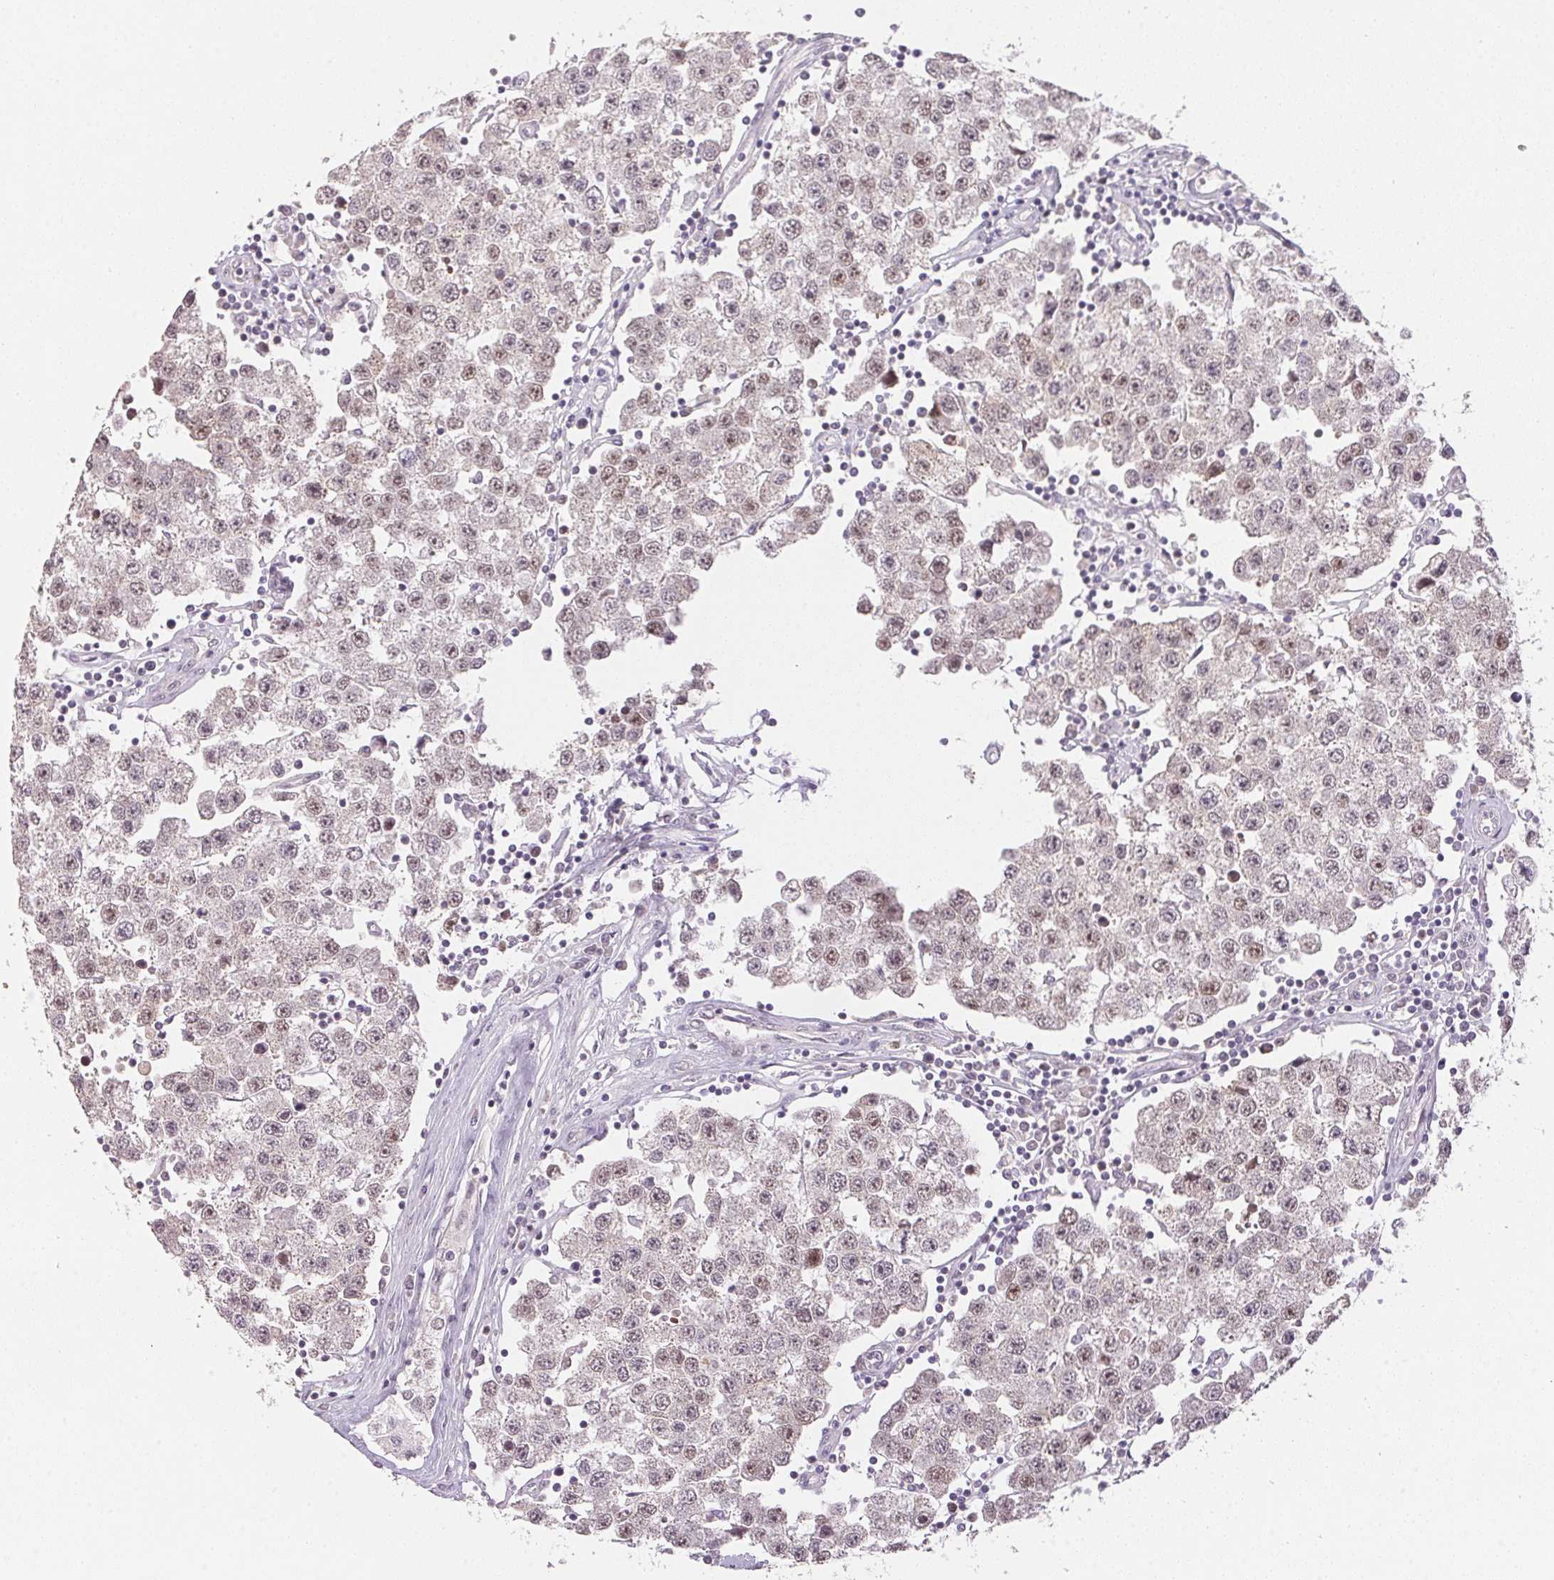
{"staining": {"intensity": "weak", "quantity": "<25%", "location": "nuclear"}, "tissue": "testis cancer", "cell_type": "Tumor cells", "image_type": "cancer", "snomed": [{"axis": "morphology", "description": "Seminoma, NOS"}, {"axis": "topography", "description": "Testis"}], "caption": "Human seminoma (testis) stained for a protein using immunohistochemistry (IHC) displays no expression in tumor cells.", "gene": "POLR3G", "patient": {"sex": "male", "age": 34}}